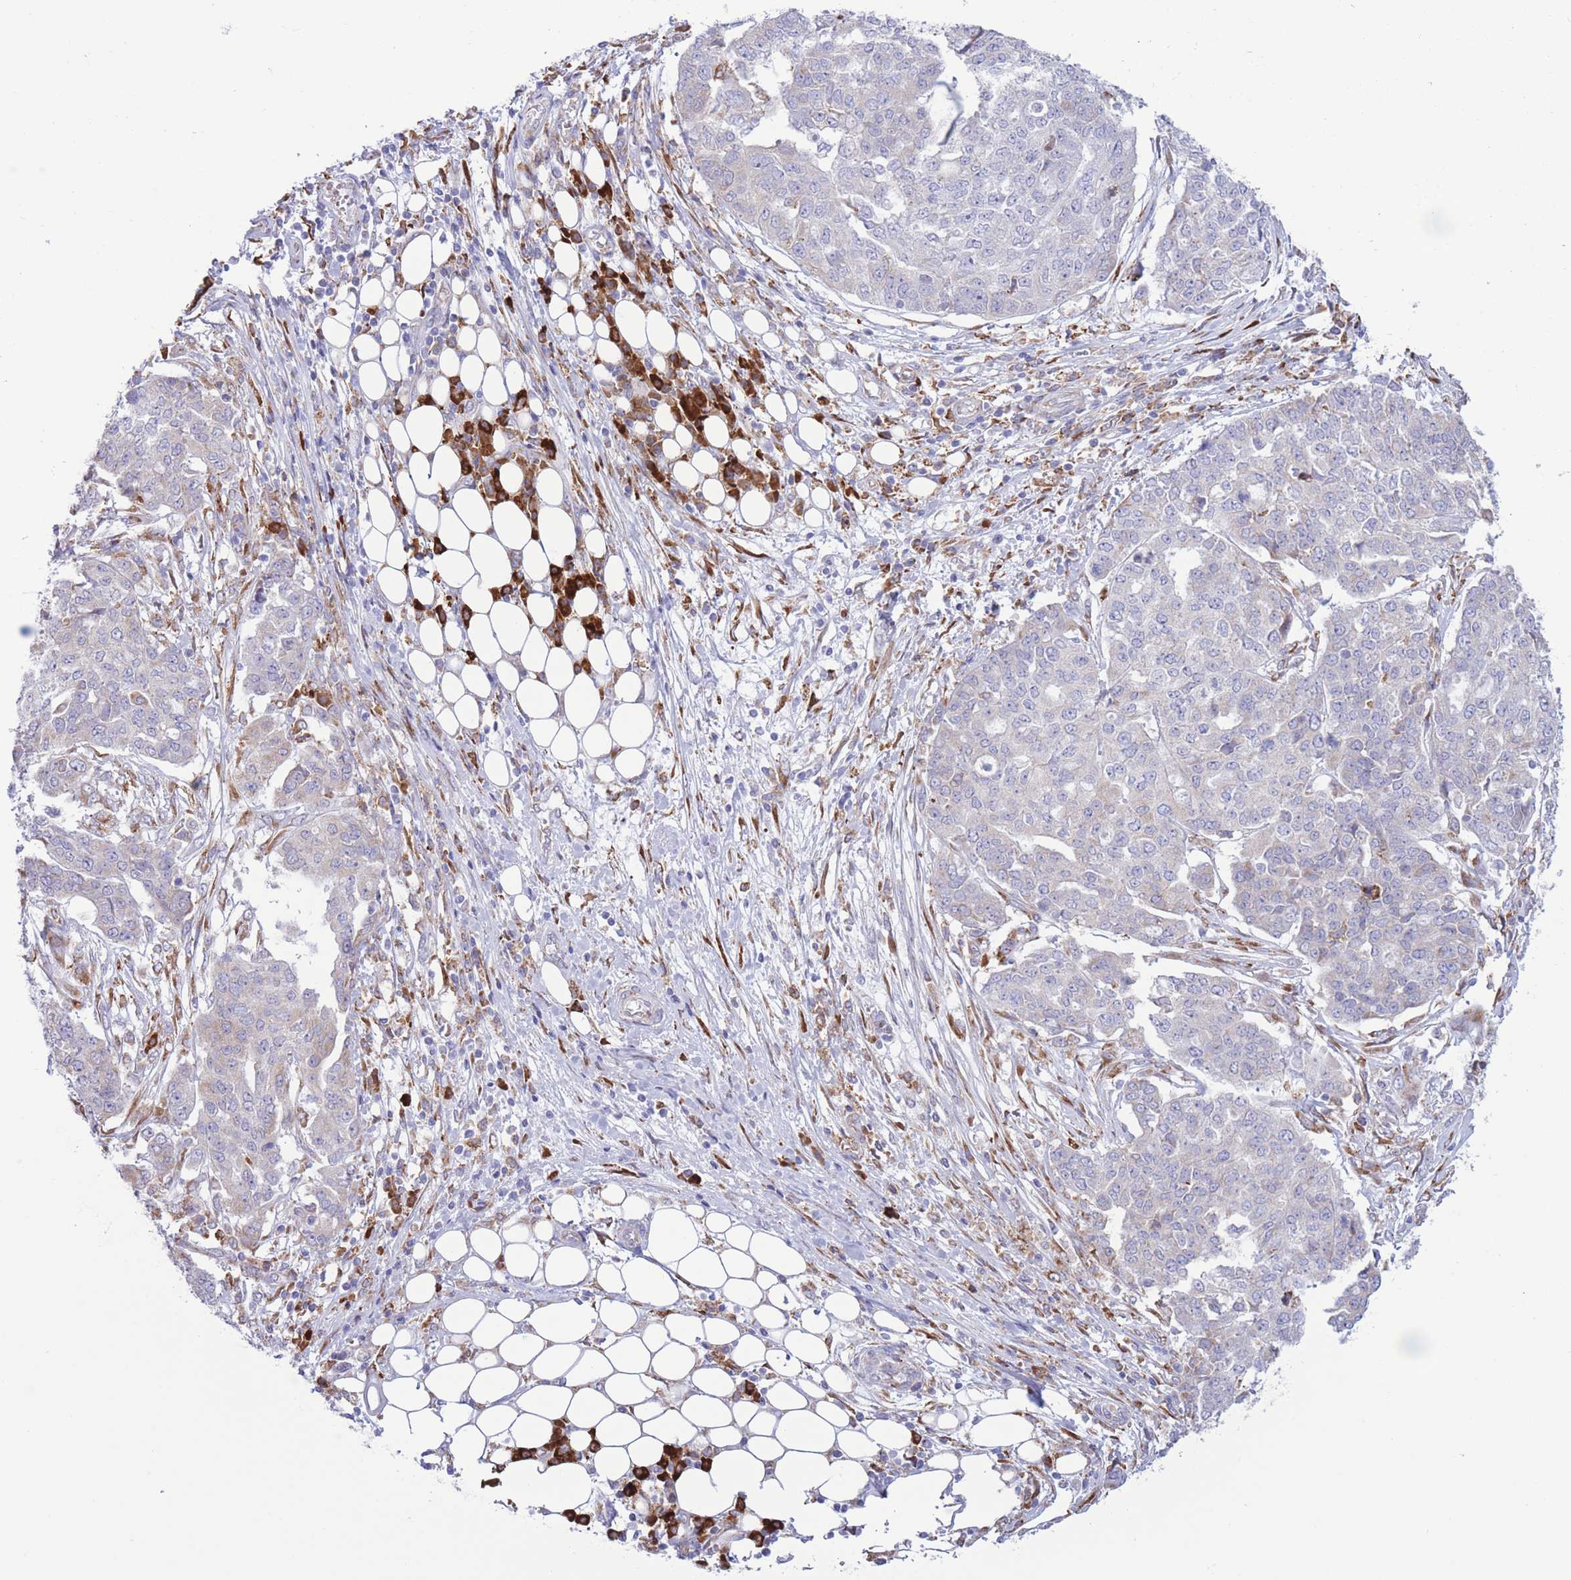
{"staining": {"intensity": "negative", "quantity": "none", "location": "none"}, "tissue": "ovarian cancer", "cell_type": "Tumor cells", "image_type": "cancer", "snomed": [{"axis": "morphology", "description": "Cystadenocarcinoma, serous, NOS"}, {"axis": "topography", "description": "Soft tissue"}, {"axis": "topography", "description": "Ovary"}], "caption": "The photomicrograph shows no staining of tumor cells in ovarian serous cystadenocarcinoma.", "gene": "MYDGF", "patient": {"sex": "female", "age": 57}}